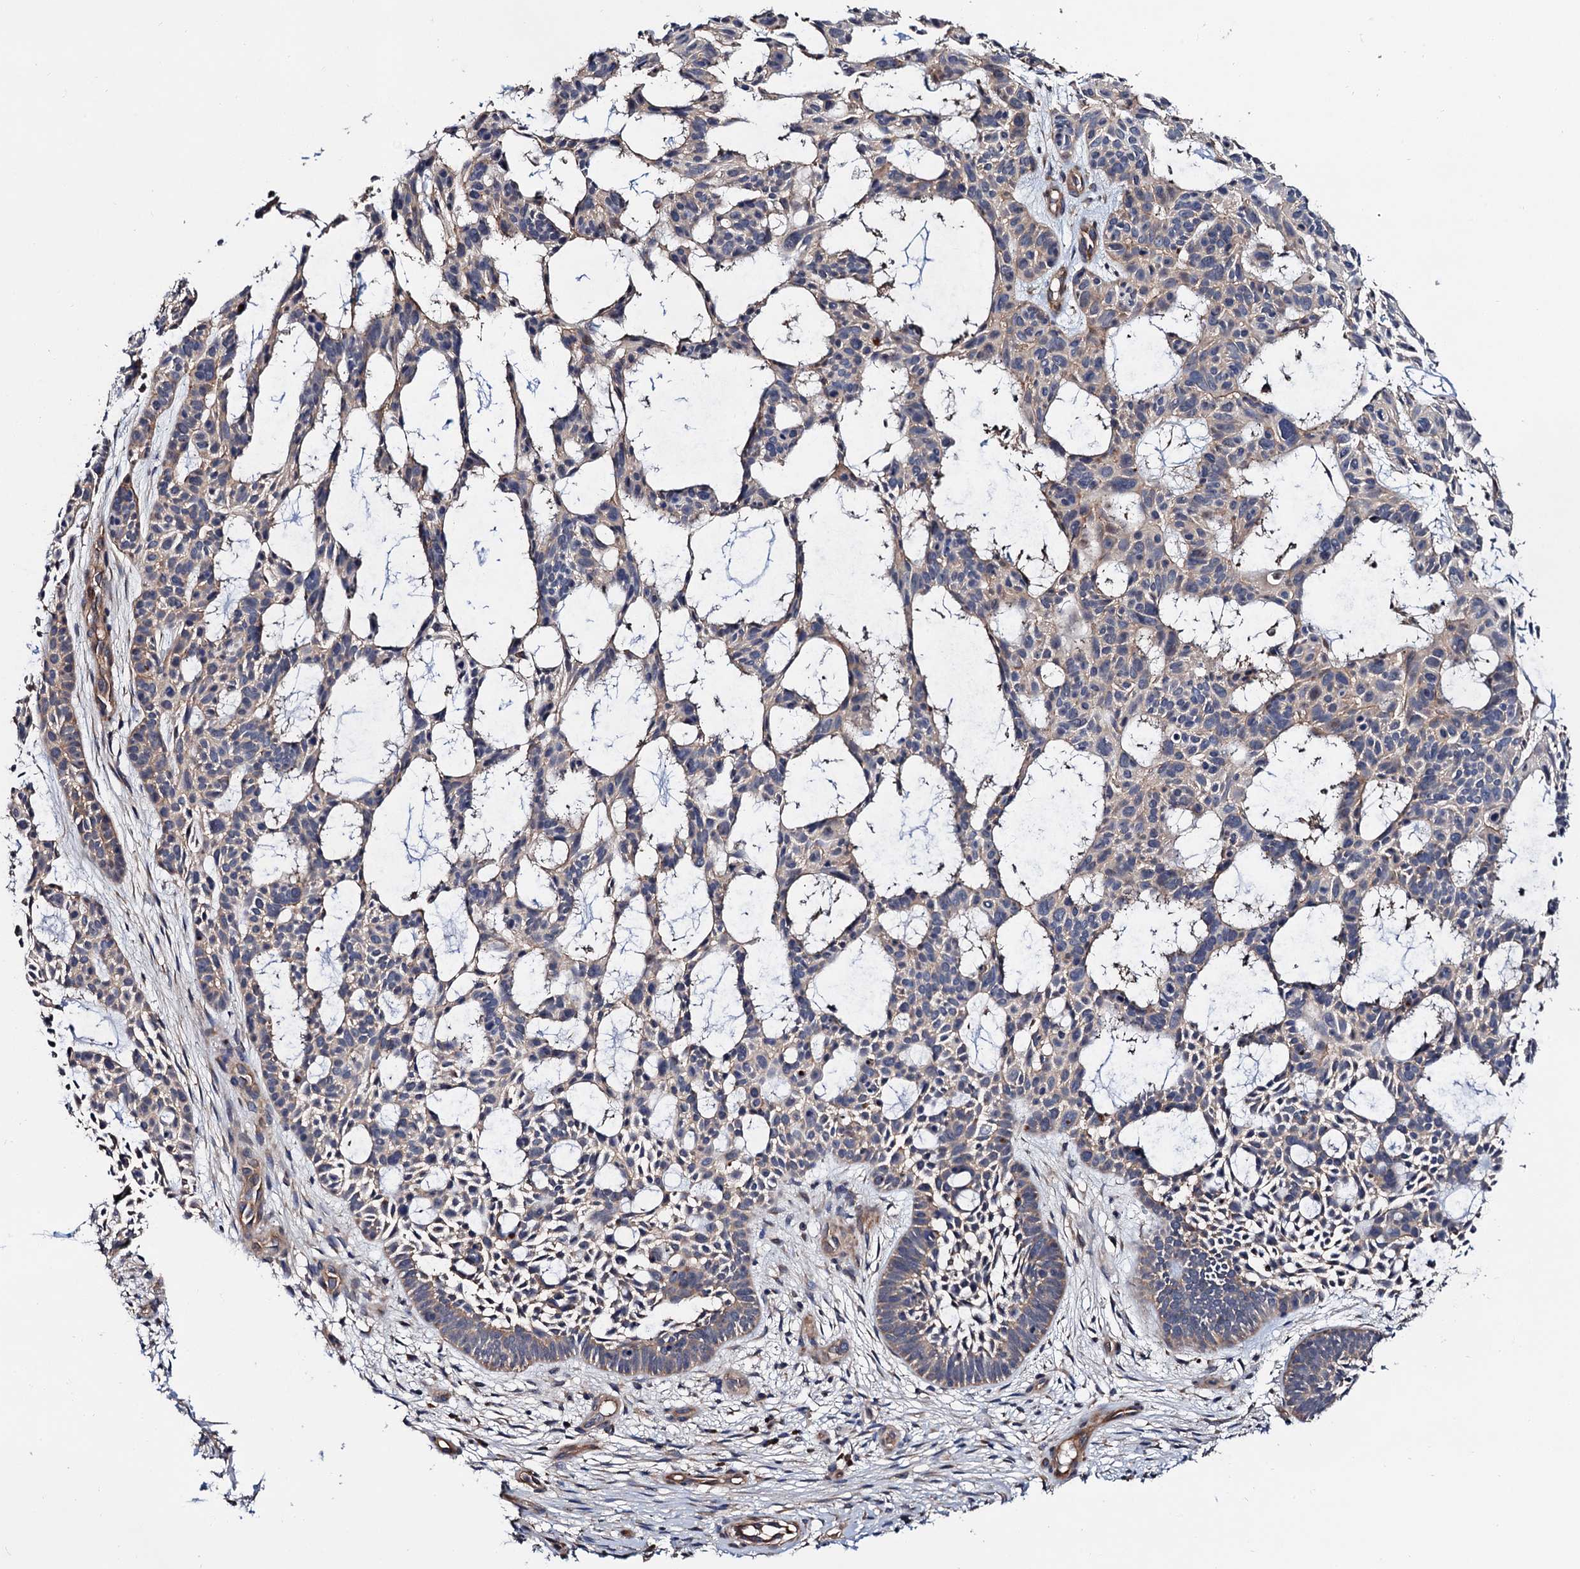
{"staining": {"intensity": "weak", "quantity": "<25%", "location": "cytoplasmic/membranous"}, "tissue": "skin cancer", "cell_type": "Tumor cells", "image_type": "cancer", "snomed": [{"axis": "morphology", "description": "Basal cell carcinoma"}, {"axis": "topography", "description": "Skin"}], "caption": "Tumor cells show no significant staining in basal cell carcinoma (skin). (DAB (3,3'-diaminobenzidine) IHC, high magnification).", "gene": "TRMT112", "patient": {"sex": "male", "age": 89}}